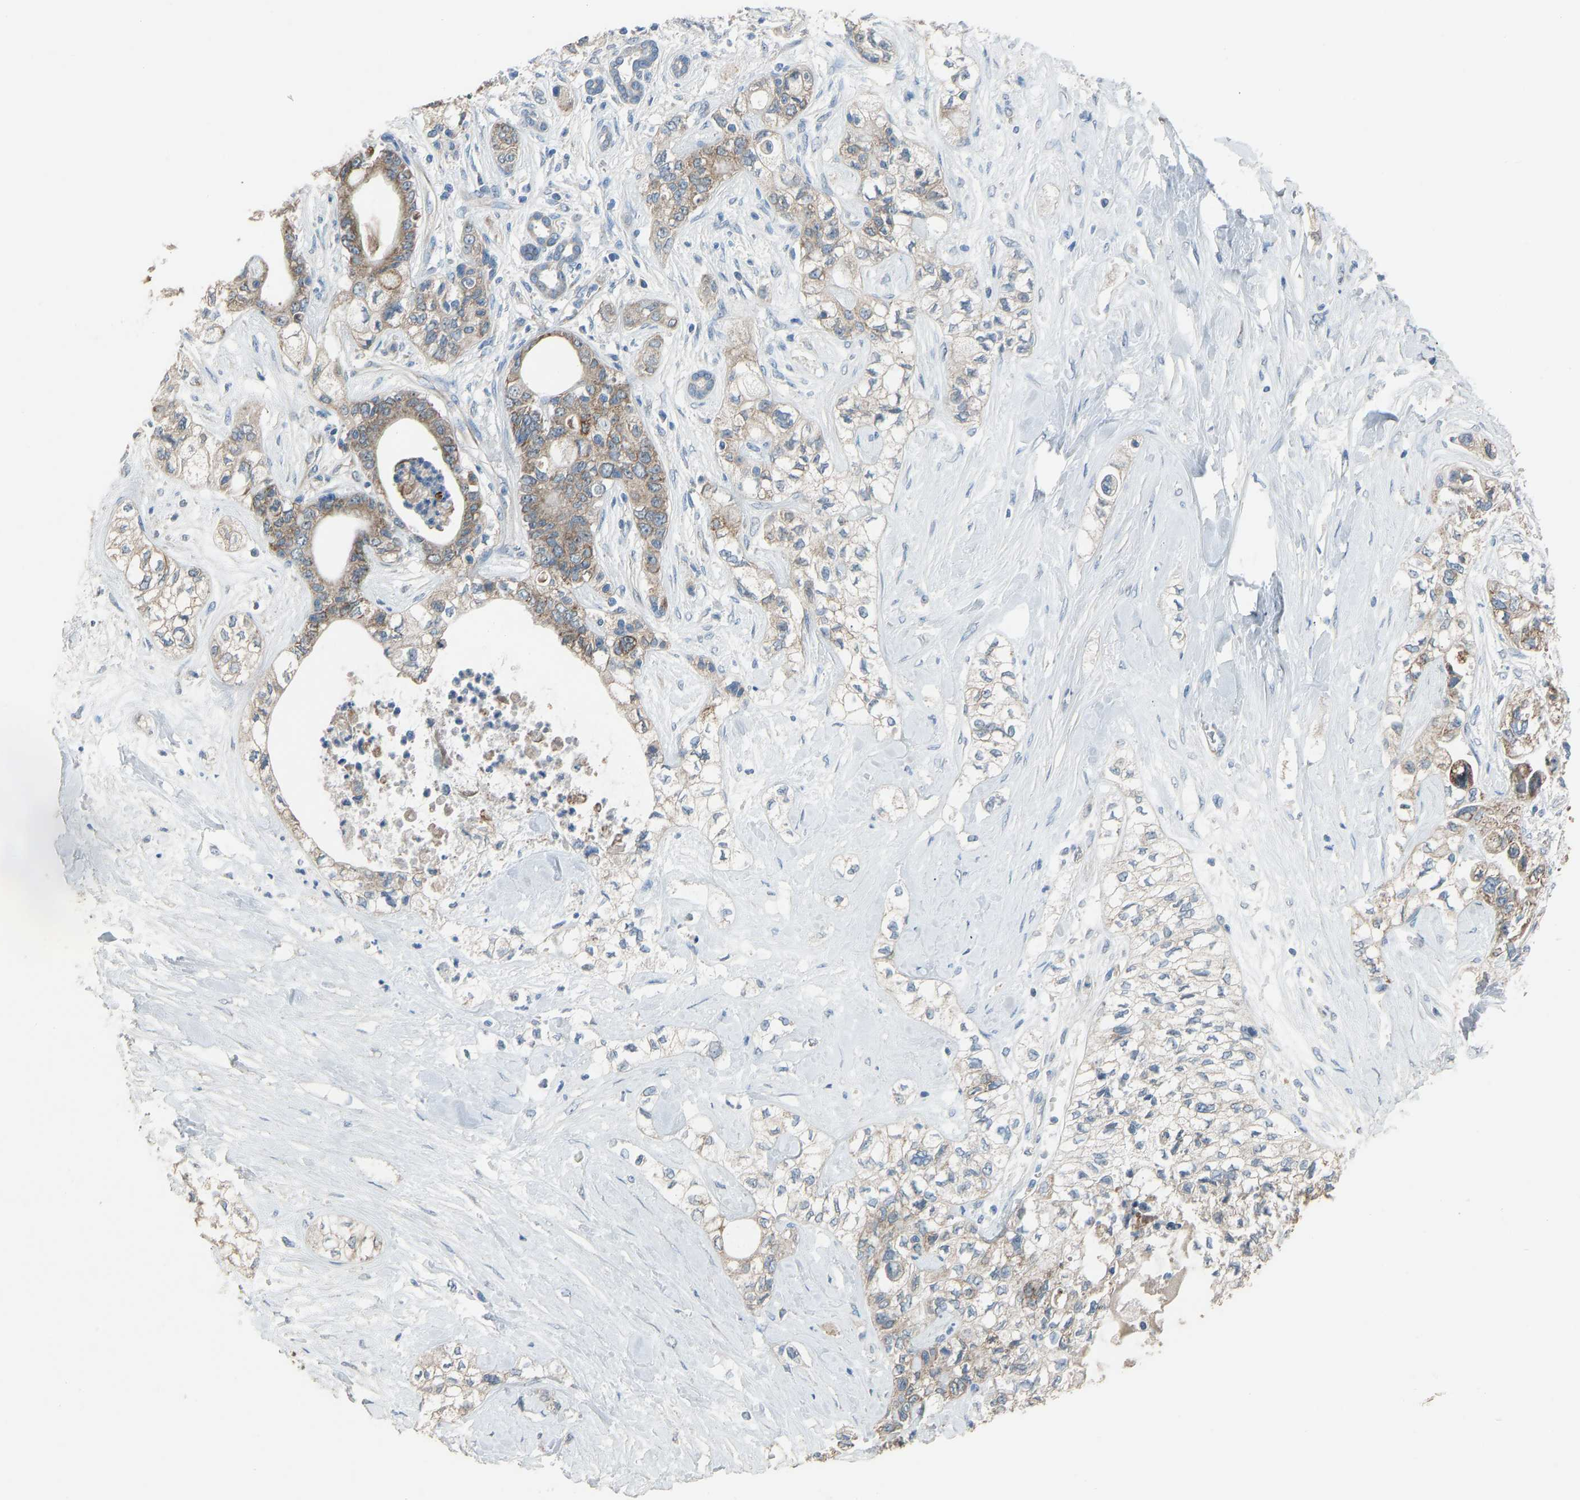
{"staining": {"intensity": "moderate", "quantity": "25%-75%", "location": "cytoplasmic/membranous"}, "tissue": "pancreatic cancer", "cell_type": "Tumor cells", "image_type": "cancer", "snomed": [{"axis": "morphology", "description": "Adenocarcinoma, NOS"}, {"axis": "topography", "description": "Pancreas"}], "caption": "IHC (DAB) staining of pancreatic cancer shows moderate cytoplasmic/membranous protein expression in approximately 25%-75% of tumor cells.", "gene": "TGFBR3", "patient": {"sex": "male", "age": 70}}